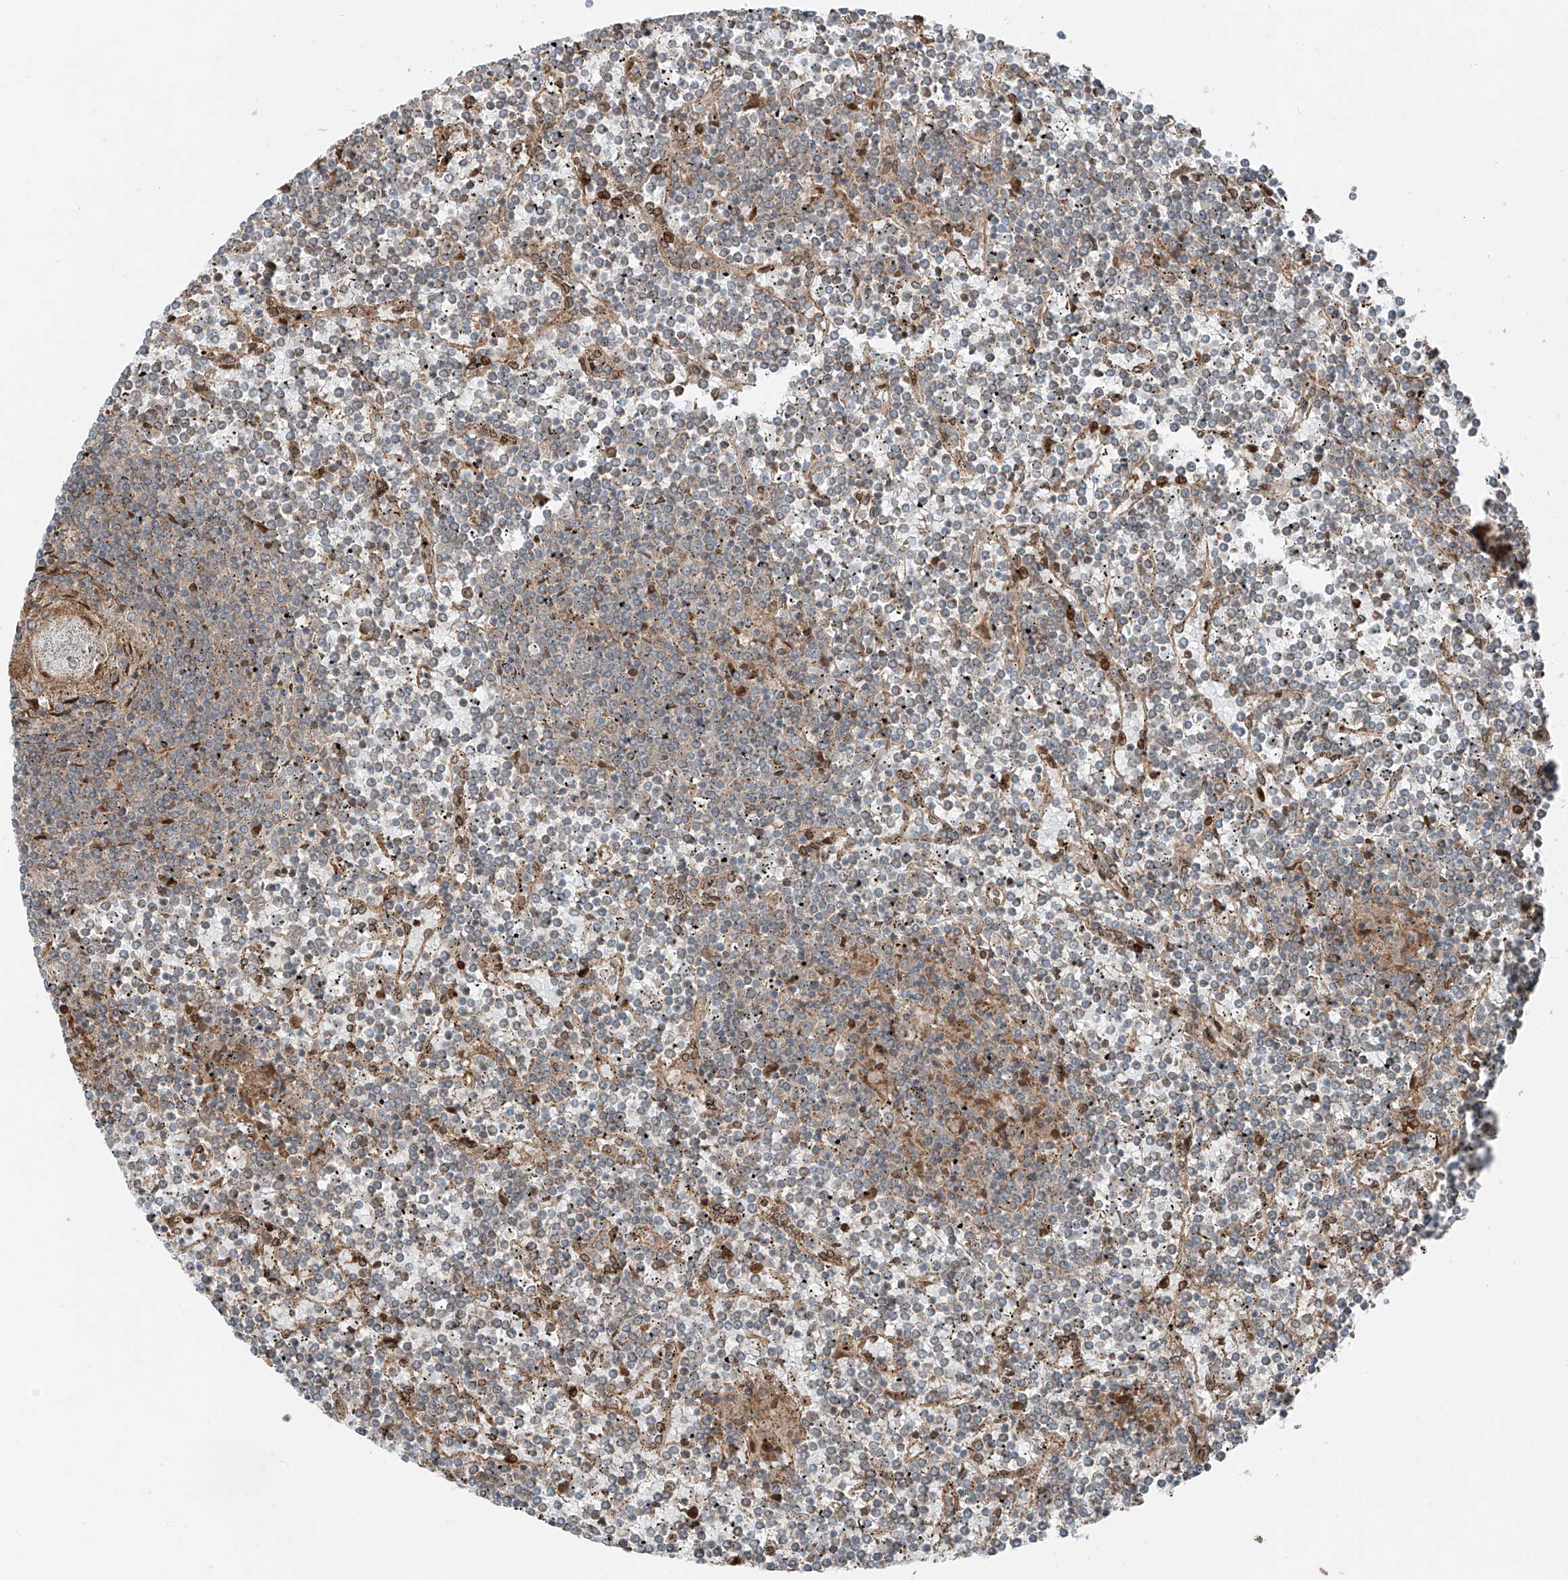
{"staining": {"intensity": "negative", "quantity": "none", "location": "none"}, "tissue": "lymphoma", "cell_type": "Tumor cells", "image_type": "cancer", "snomed": [{"axis": "morphology", "description": "Malignant lymphoma, non-Hodgkin's type, Low grade"}, {"axis": "topography", "description": "Spleen"}], "caption": "The immunohistochemistry (IHC) histopathology image has no significant expression in tumor cells of lymphoma tissue. Brightfield microscopy of immunohistochemistry (IHC) stained with DAB (brown) and hematoxylin (blue), captured at high magnification.", "gene": "CEP162", "patient": {"sex": "female", "age": 19}}